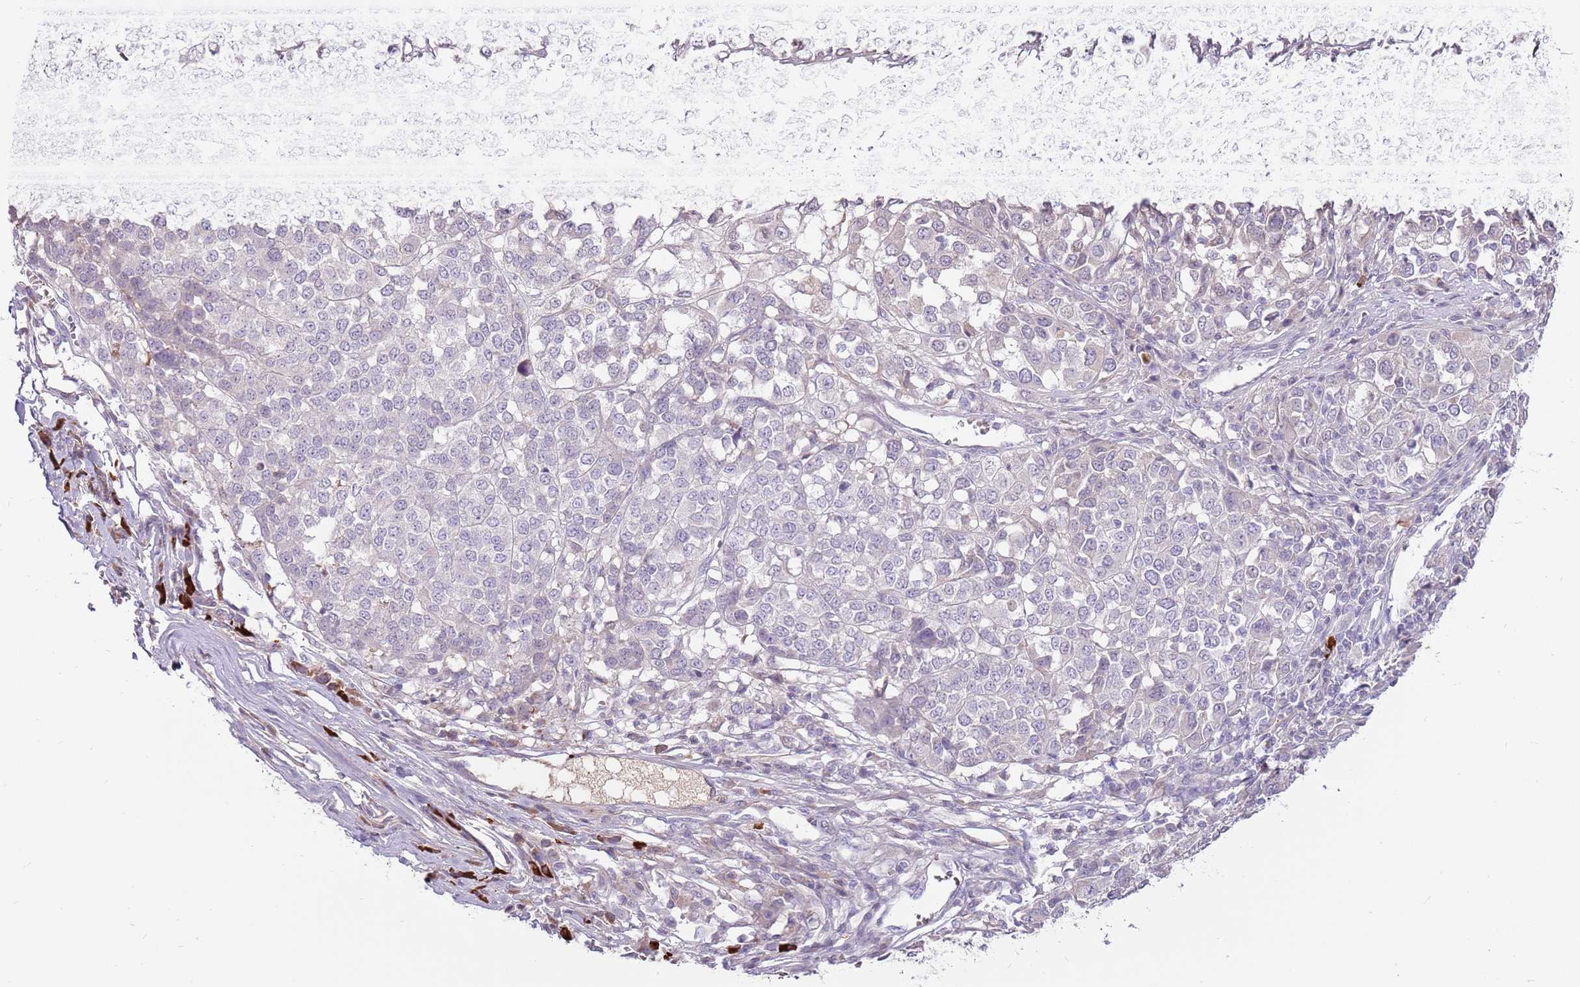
{"staining": {"intensity": "negative", "quantity": "none", "location": "none"}, "tissue": "melanoma", "cell_type": "Tumor cells", "image_type": "cancer", "snomed": [{"axis": "morphology", "description": "Malignant melanoma, Metastatic site"}, {"axis": "topography", "description": "Lymph node"}], "caption": "Melanoma stained for a protein using IHC reveals no staining tumor cells.", "gene": "MCUB", "patient": {"sex": "male", "age": 44}}